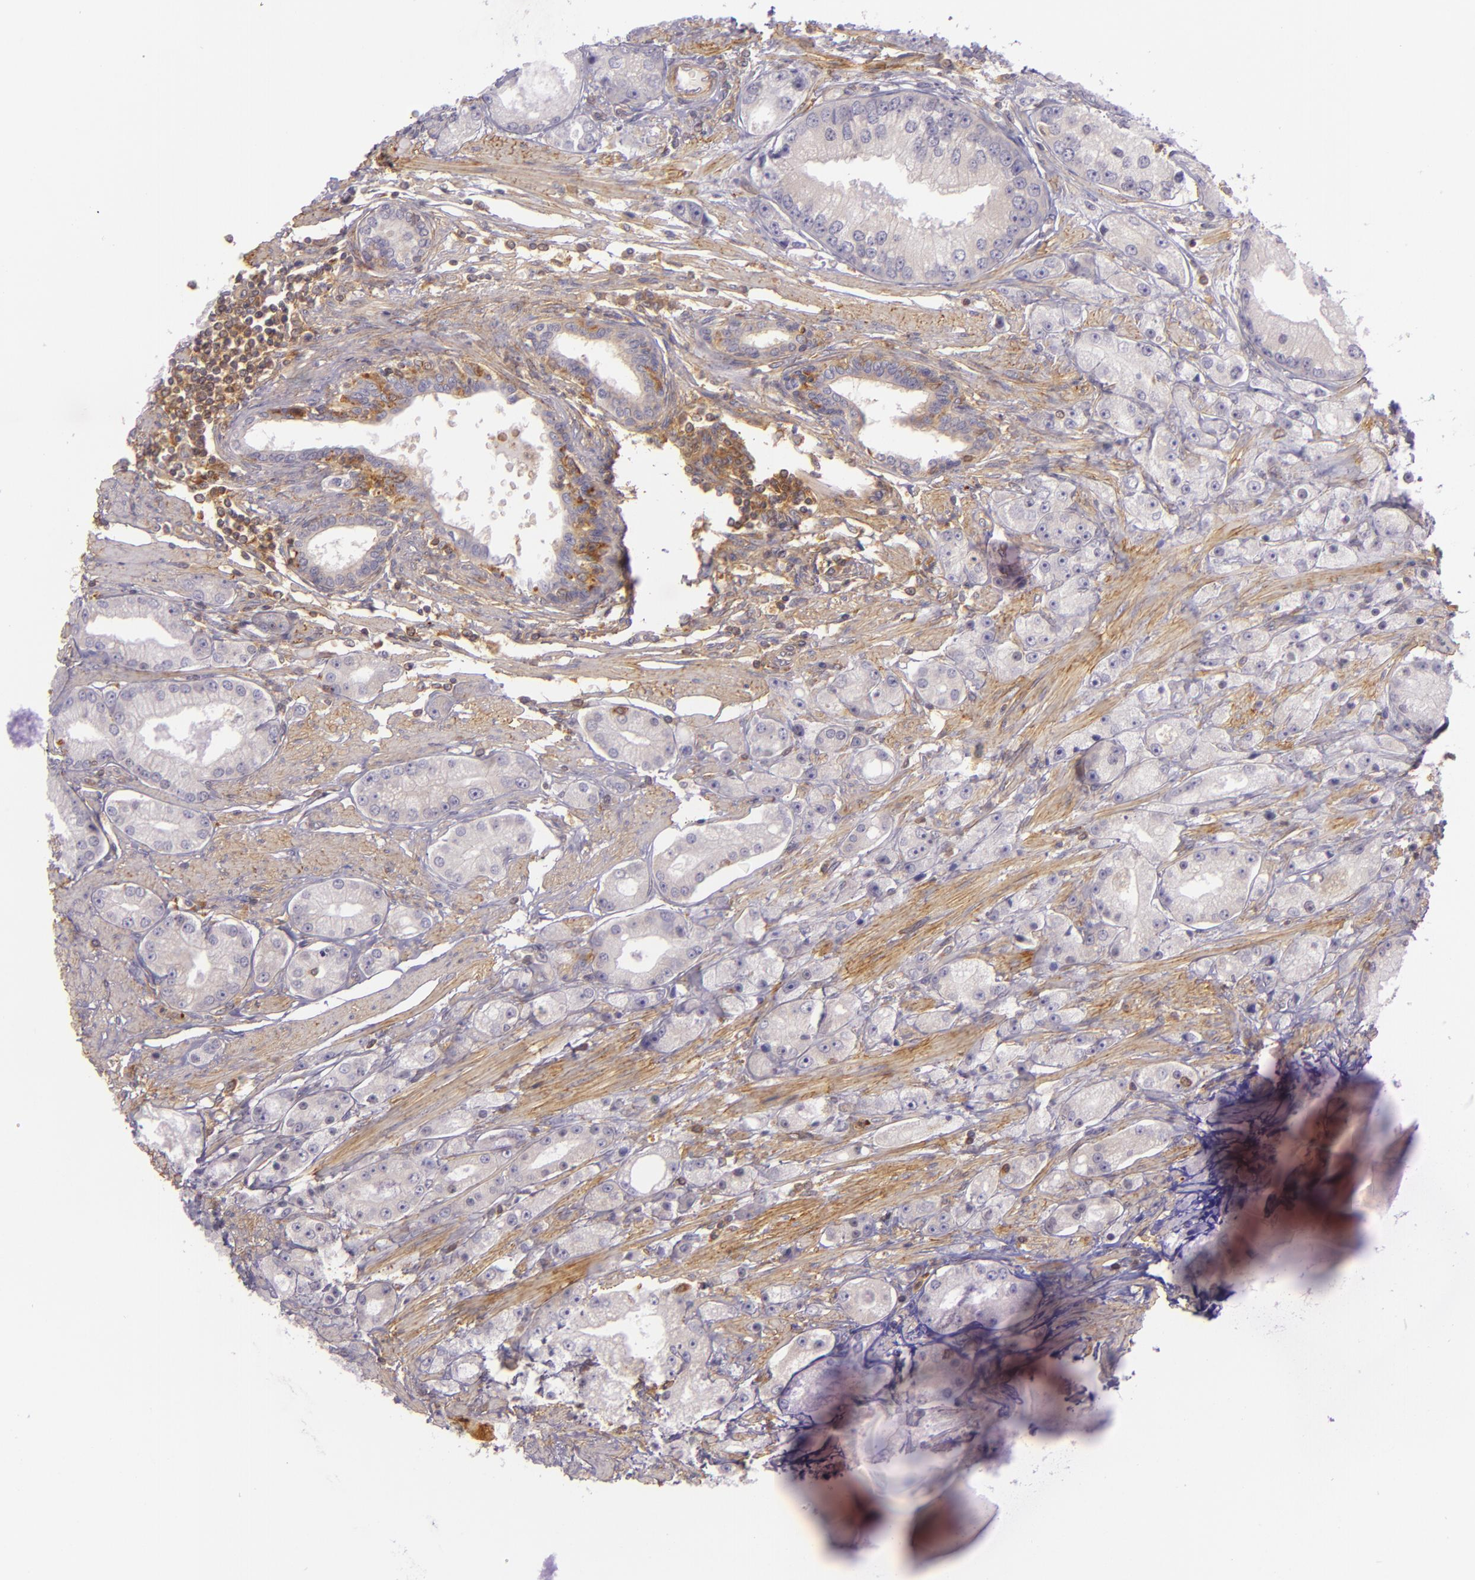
{"staining": {"intensity": "negative", "quantity": "none", "location": "none"}, "tissue": "prostate cancer", "cell_type": "Tumor cells", "image_type": "cancer", "snomed": [{"axis": "morphology", "description": "Adenocarcinoma, Medium grade"}, {"axis": "topography", "description": "Prostate"}], "caption": "Image shows no protein positivity in tumor cells of prostate cancer tissue. The staining was performed using DAB to visualize the protein expression in brown, while the nuclei were stained in blue with hematoxylin (Magnification: 20x).", "gene": "TLN1", "patient": {"sex": "male", "age": 72}}